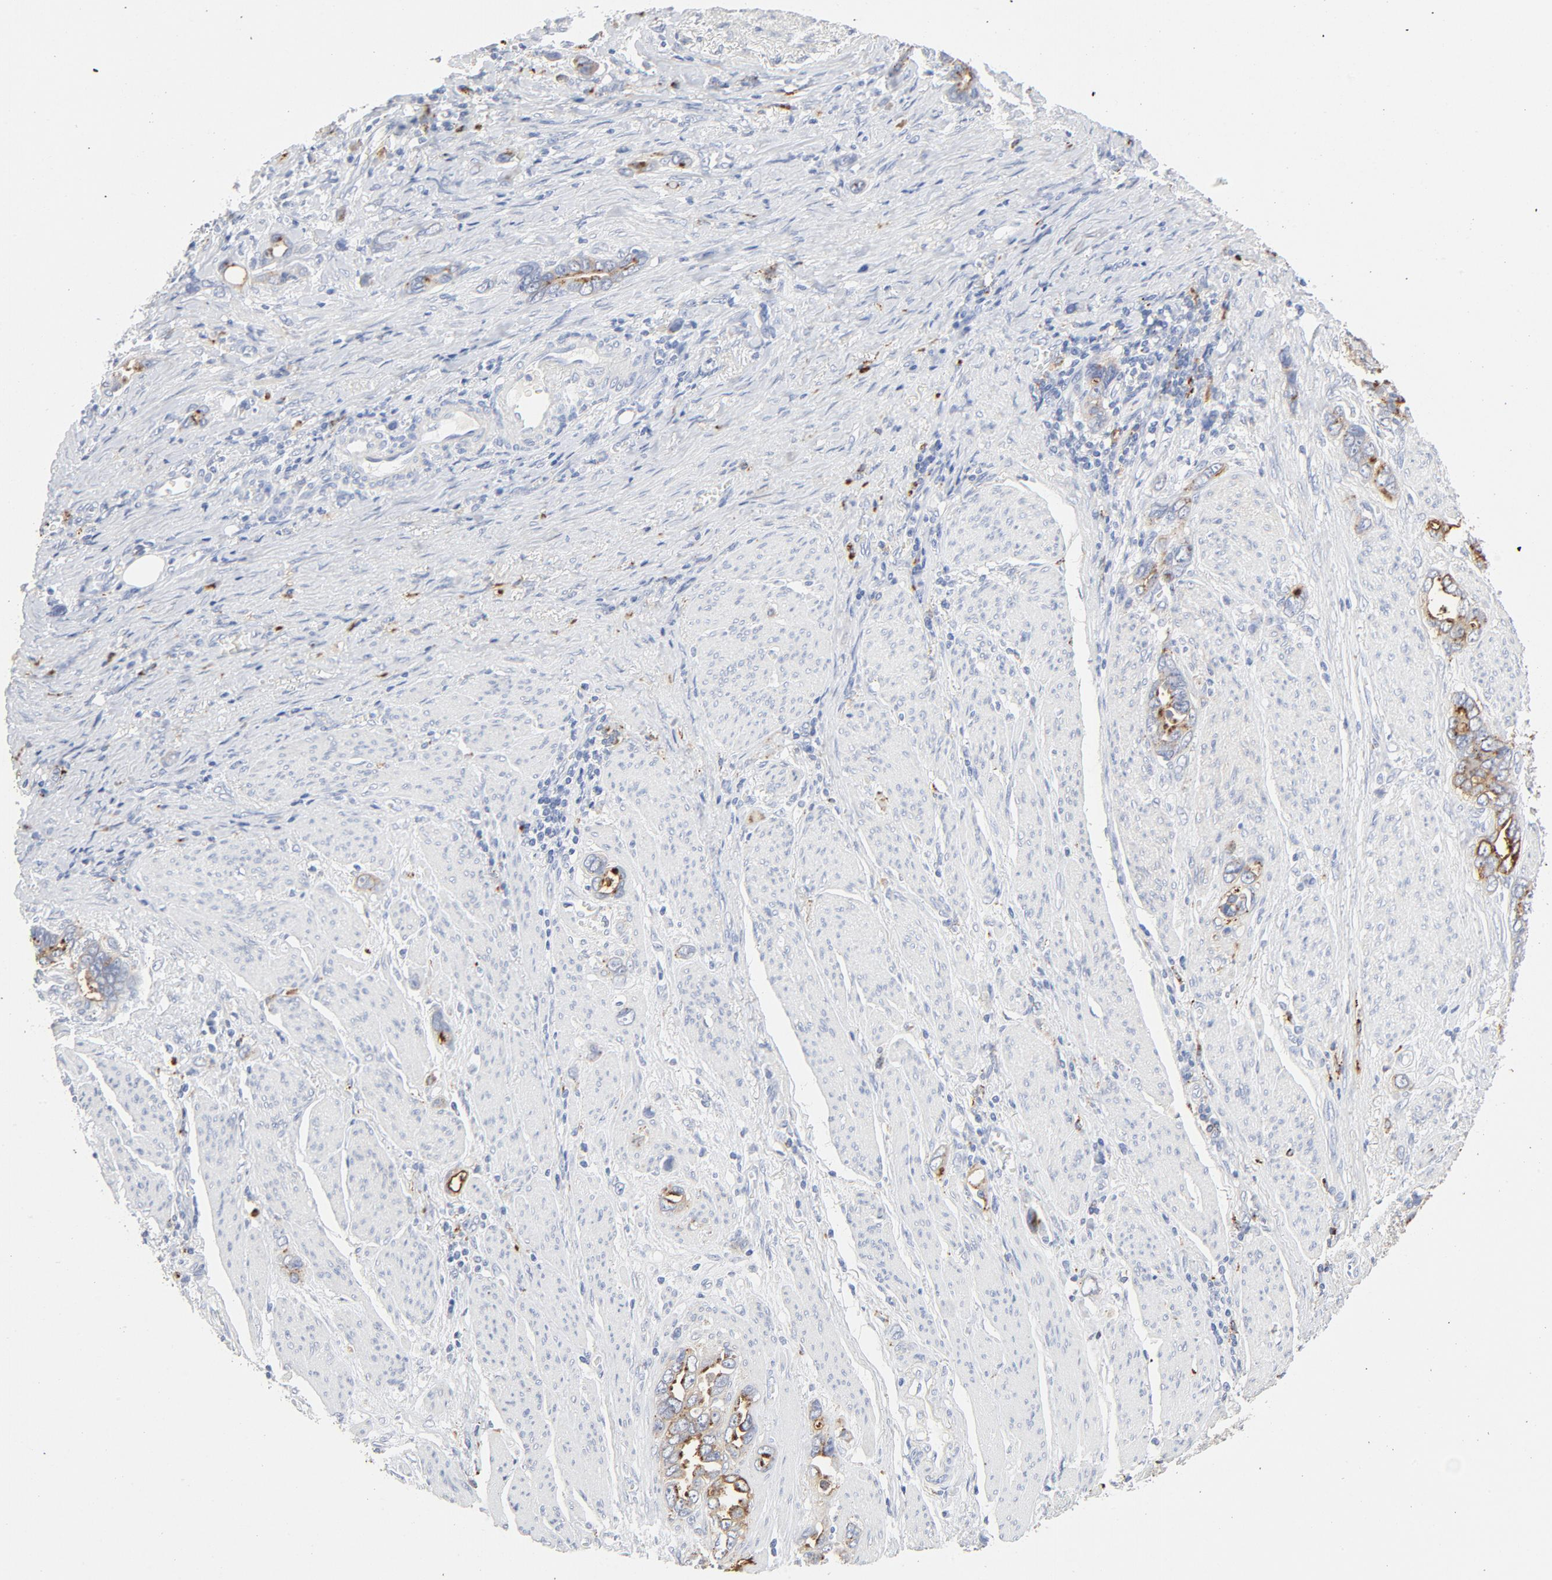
{"staining": {"intensity": "moderate", "quantity": "25%-75%", "location": "cytoplasmic/membranous"}, "tissue": "stomach cancer", "cell_type": "Tumor cells", "image_type": "cancer", "snomed": [{"axis": "morphology", "description": "Adenocarcinoma, NOS"}, {"axis": "topography", "description": "Stomach"}], "caption": "IHC staining of stomach cancer (adenocarcinoma), which demonstrates medium levels of moderate cytoplasmic/membranous positivity in about 25%-75% of tumor cells indicating moderate cytoplasmic/membranous protein expression. The staining was performed using DAB (brown) for protein detection and nuclei were counterstained in hematoxylin (blue).", "gene": "MAGEB17", "patient": {"sex": "male", "age": 78}}